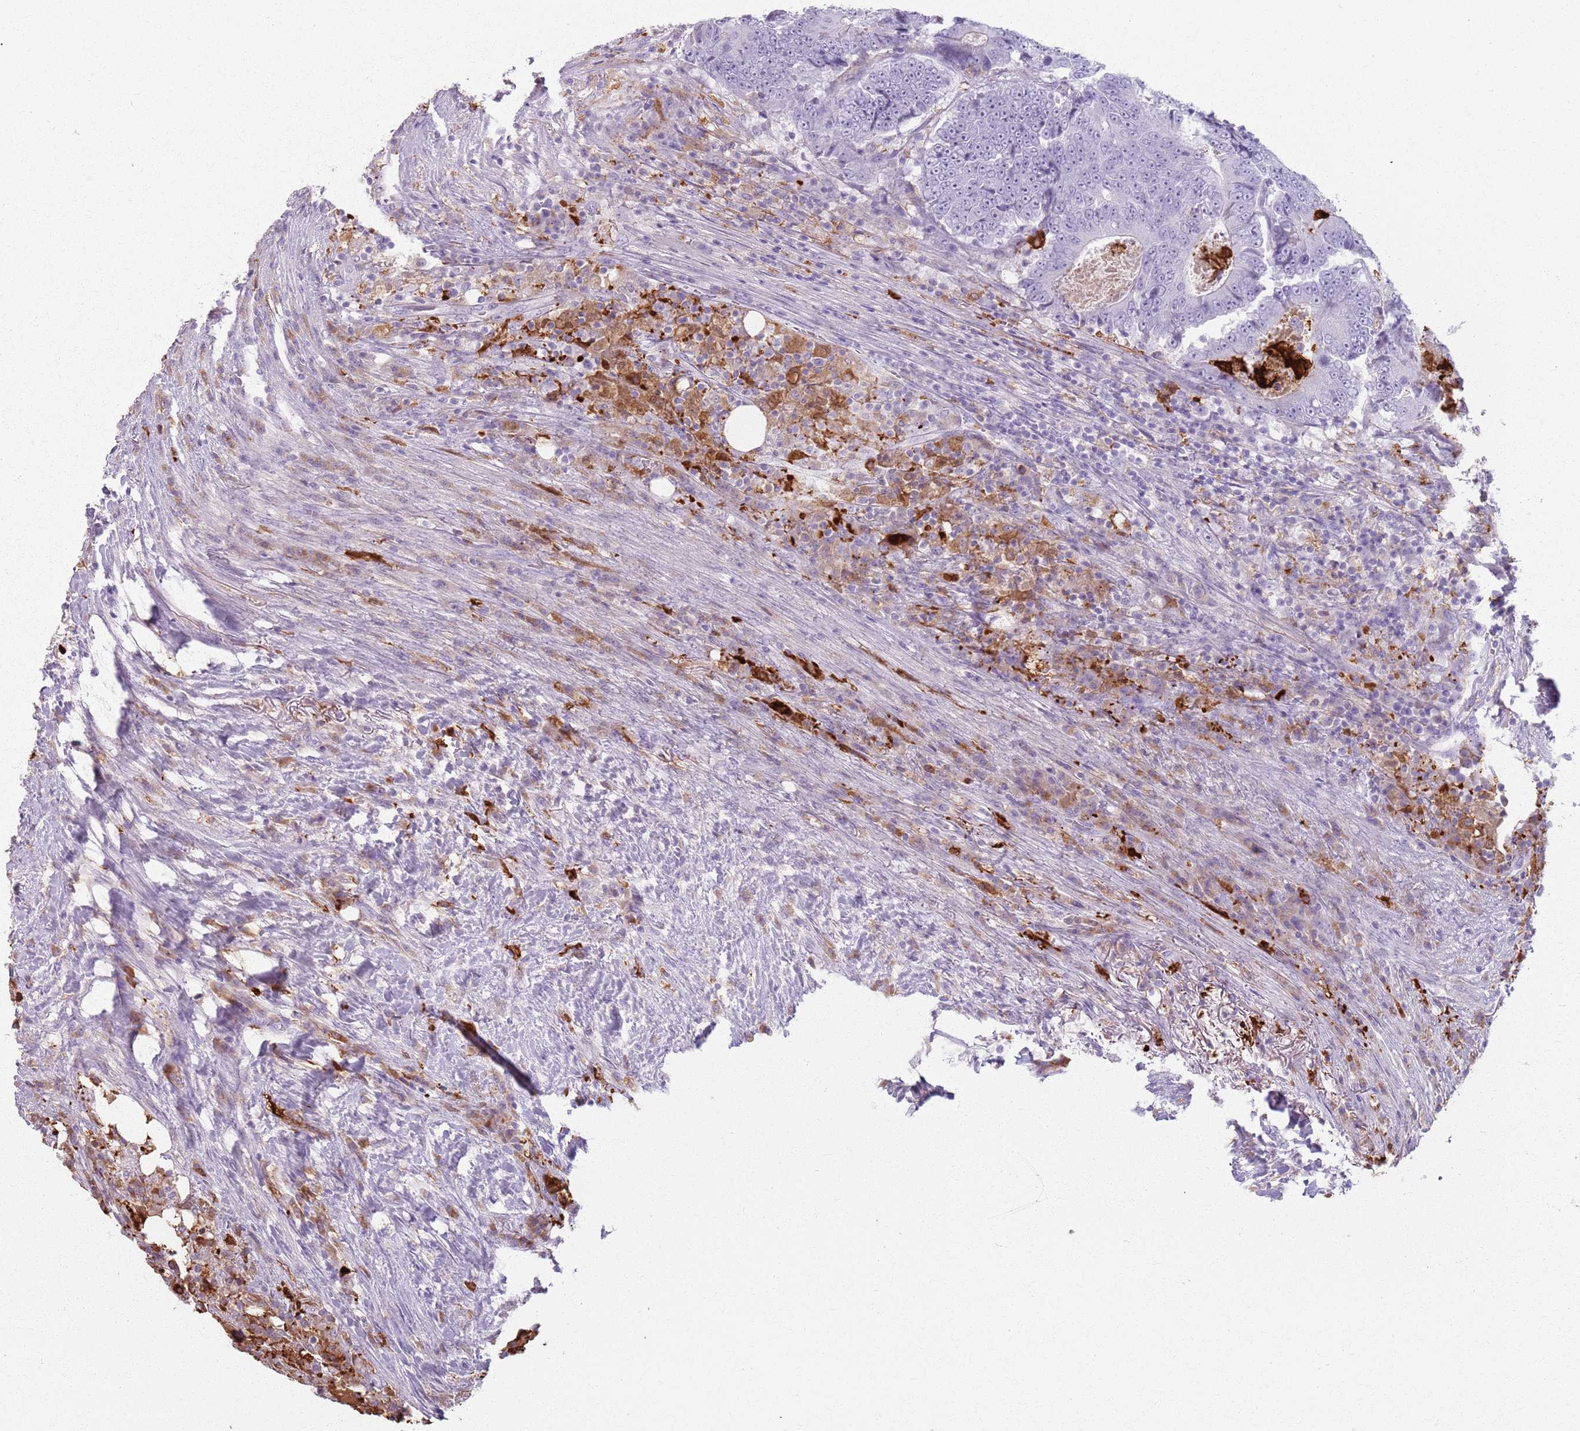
{"staining": {"intensity": "negative", "quantity": "none", "location": "none"}, "tissue": "colorectal cancer", "cell_type": "Tumor cells", "image_type": "cancer", "snomed": [{"axis": "morphology", "description": "Adenocarcinoma, NOS"}, {"axis": "topography", "description": "Colon"}], "caption": "The photomicrograph shows no significant staining in tumor cells of colorectal cancer.", "gene": "GDPGP1", "patient": {"sex": "male", "age": 83}}